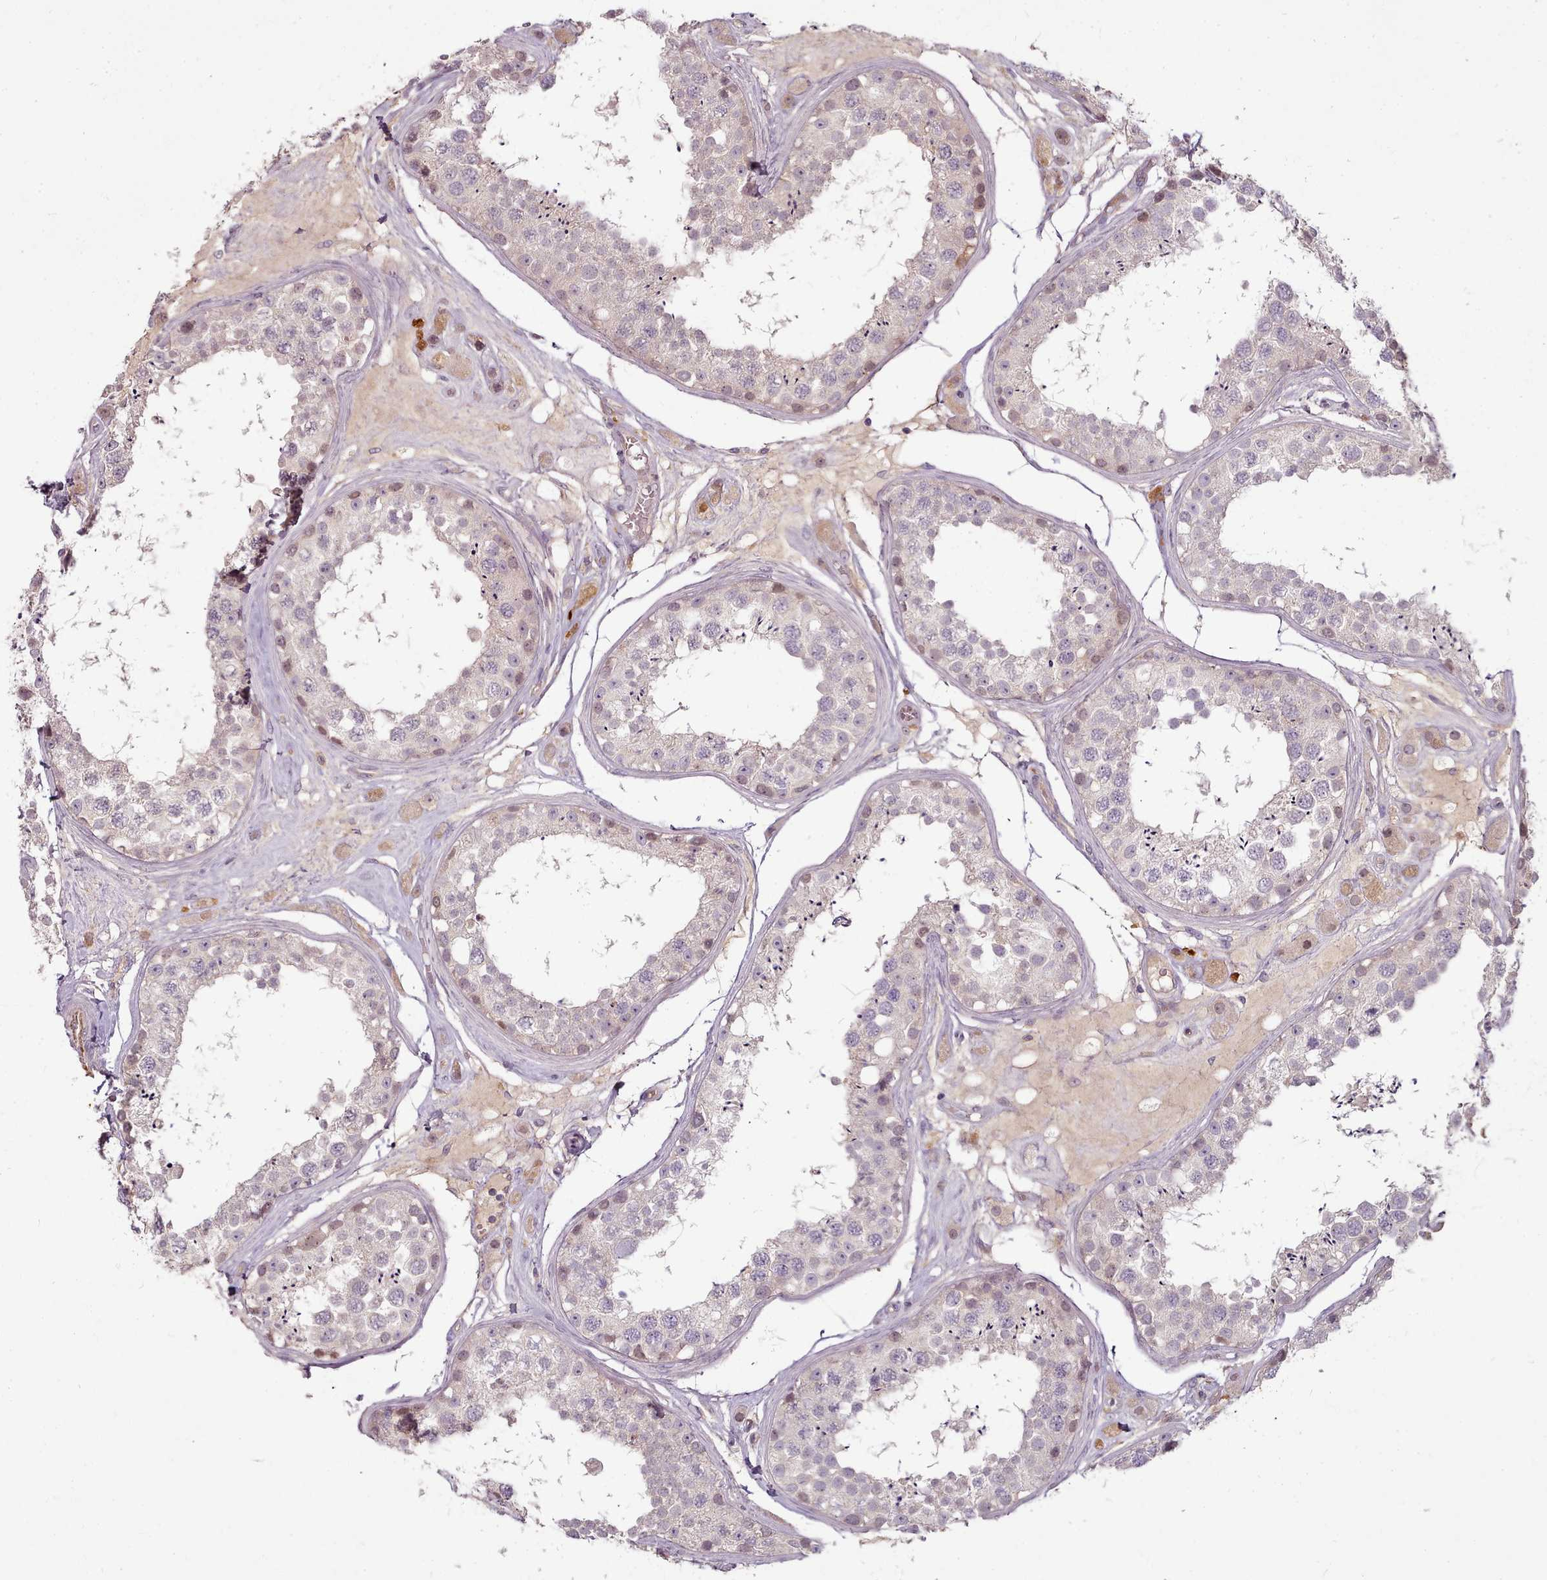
{"staining": {"intensity": "moderate", "quantity": "<25%", "location": "nuclear"}, "tissue": "testis", "cell_type": "Cells in seminiferous ducts", "image_type": "normal", "snomed": [{"axis": "morphology", "description": "Normal tissue, NOS"}, {"axis": "topography", "description": "Testis"}], "caption": "Immunohistochemistry (DAB (3,3'-diaminobenzidine)) staining of normal human testis displays moderate nuclear protein expression in approximately <25% of cells in seminiferous ducts.", "gene": "C1QTNF5", "patient": {"sex": "male", "age": 25}}